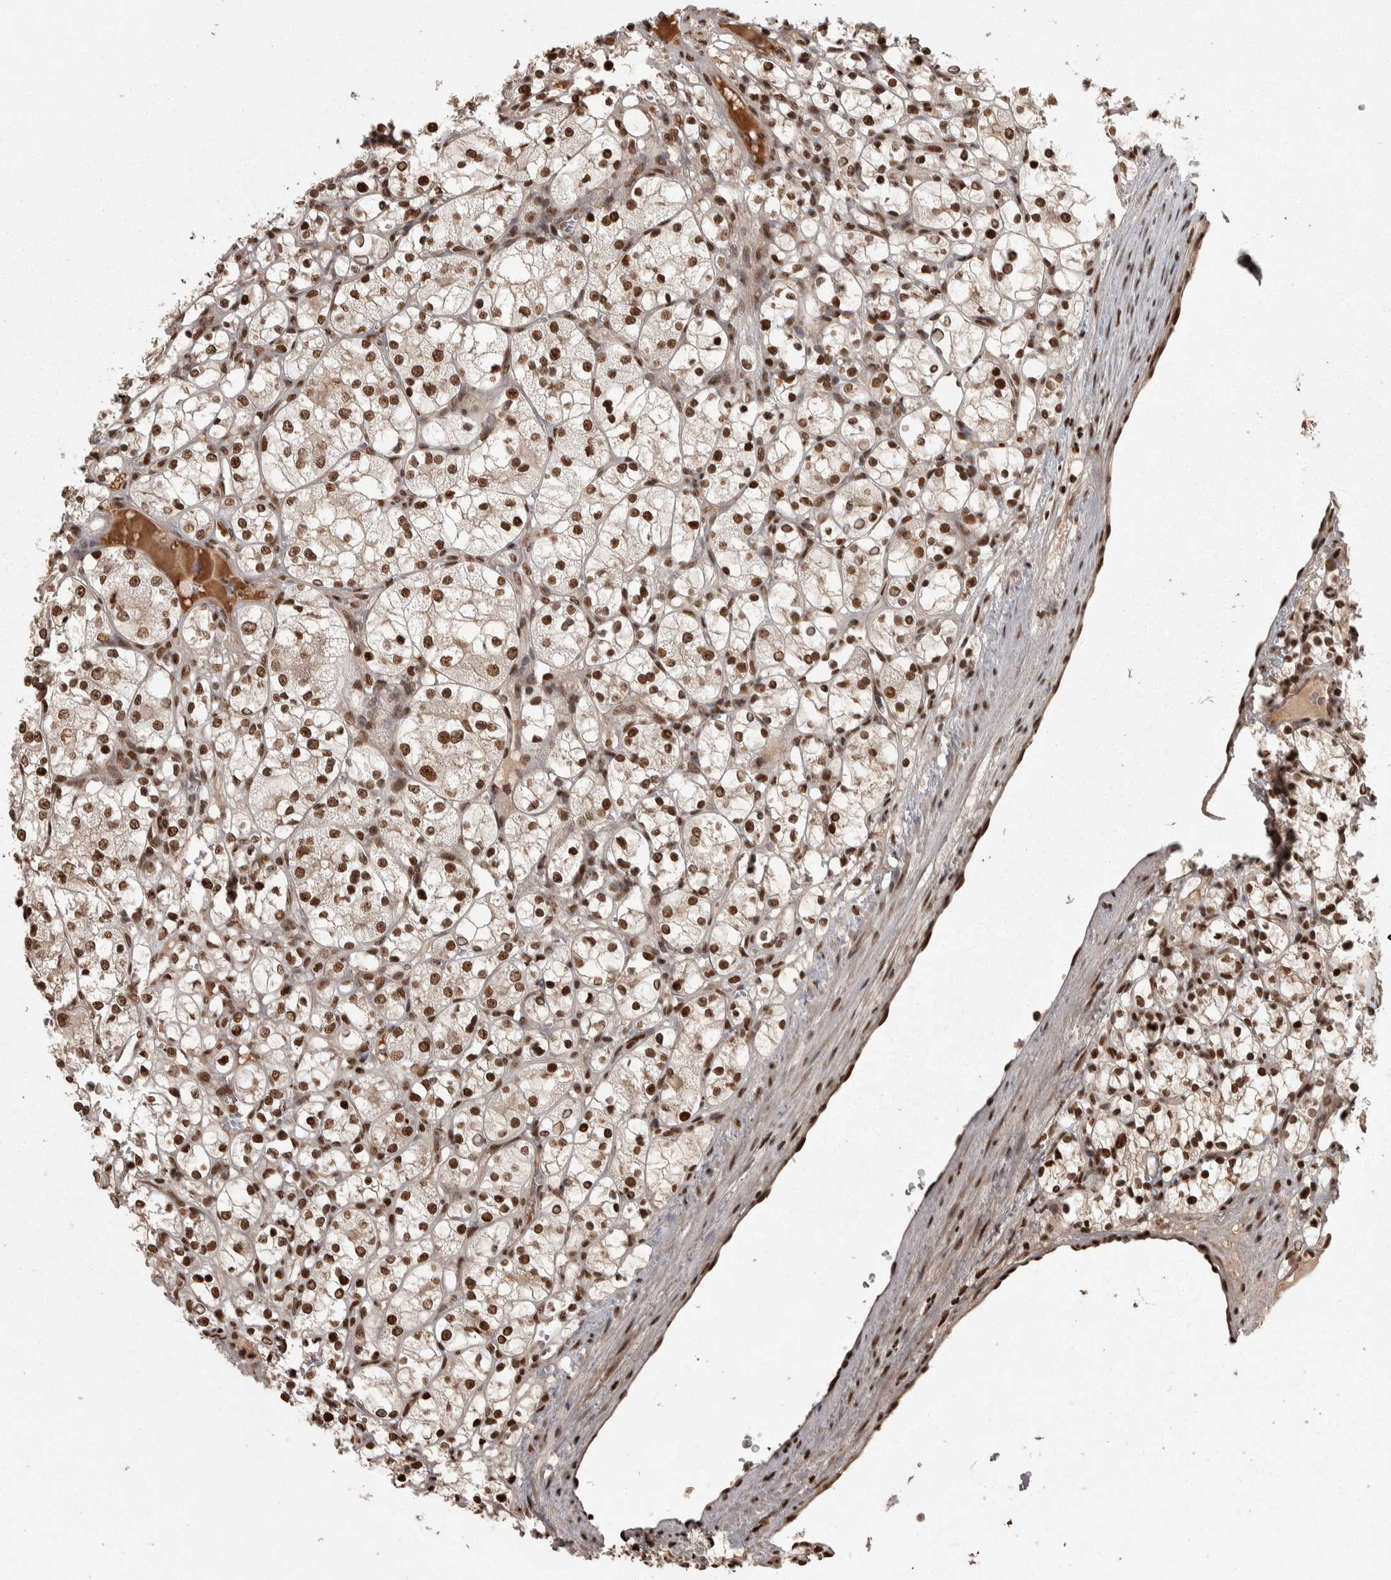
{"staining": {"intensity": "strong", "quantity": ">75%", "location": "nuclear"}, "tissue": "renal cancer", "cell_type": "Tumor cells", "image_type": "cancer", "snomed": [{"axis": "morphology", "description": "Adenocarcinoma, NOS"}, {"axis": "topography", "description": "Kidney"}], "caption": "IHC (DAB) staining of human renal cancer (adenocarcinoma) demonstrates strong nuclear protein positivity in approximately >75% of tumor cells.", "gene": "ZFHX4", "patient": {"sex": "female", "age": 69}}